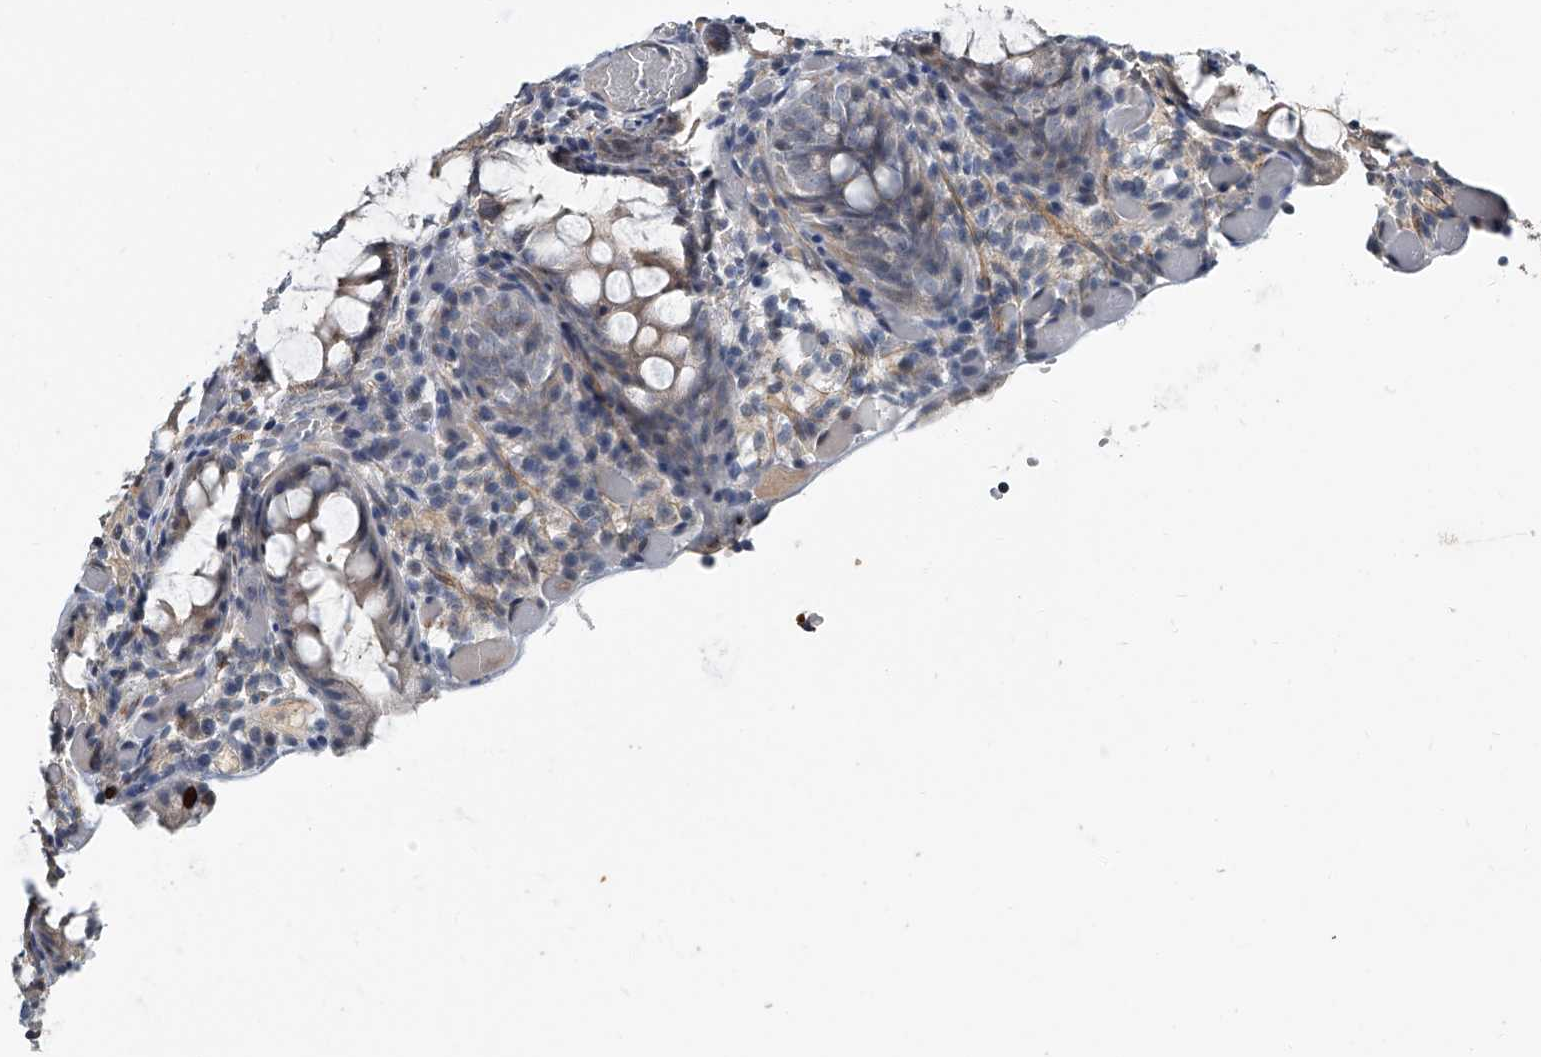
{"staining": {"intensity": "weak", "quantity": ">75%", "location": "cytoplasmic/membranous"}, "tissue": "colon", "cell_type": "Endothelial cells", "image_type": "normal", "snomed": [{"axis": "morphology", "description": "Normal tissue, NOS"}, {"axis": "topography", "description": "Colon"}], "caption": "DAB (3,3'-diaminobenzidine) immunohistochemical staining of benign human colon reveals weak cytoplasmic/membranous protein expression in approximately >75% of endothelial cells. The protein of interest is stained brown, and the nuclei are stained in blue (DAB (3,3'-diaminobenzidine) IHC with brightfield microscopy, high magnification).", "gene": "CD200", "patient": {"sex": "male", "age": 14}}